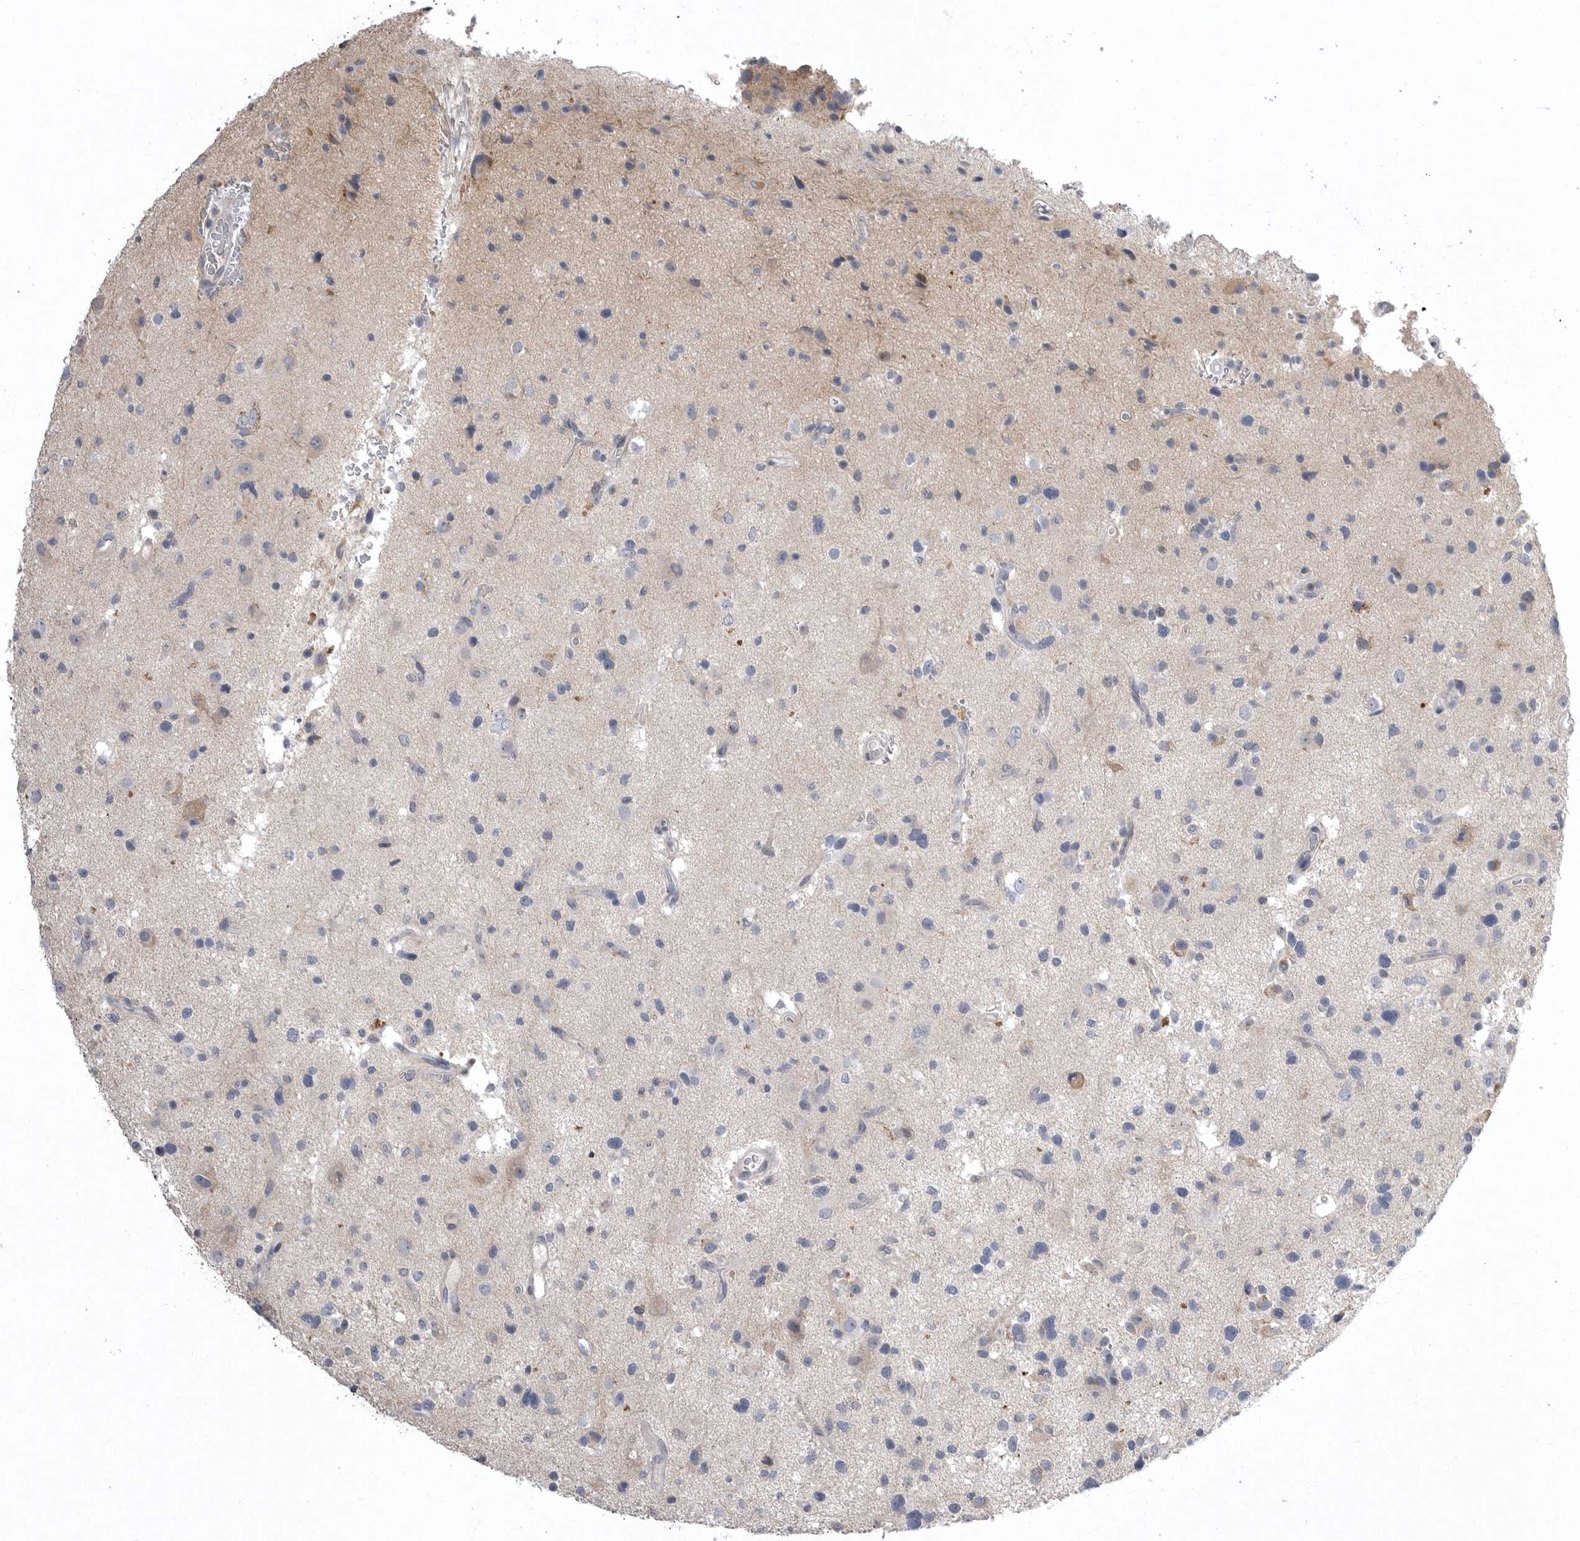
{"staining": {"intensity": "negative", "quantity": "none", "location": "none"}, "tissue": "glioma", "cell_type": "Tumor cells", "image_type": "cancer", "snomed": [{"axis": "morphology", "description": "Glioma, malignant, High grade"}, {"axis": "topography", "description": "Brain"}], "caption": "Immunohistochemistry histopathology image of glioma stained for a protein (brown), which displays no positivity in tumor cells.", "gene": "CRP", "patient": {"sex": "male", "age": 33}}